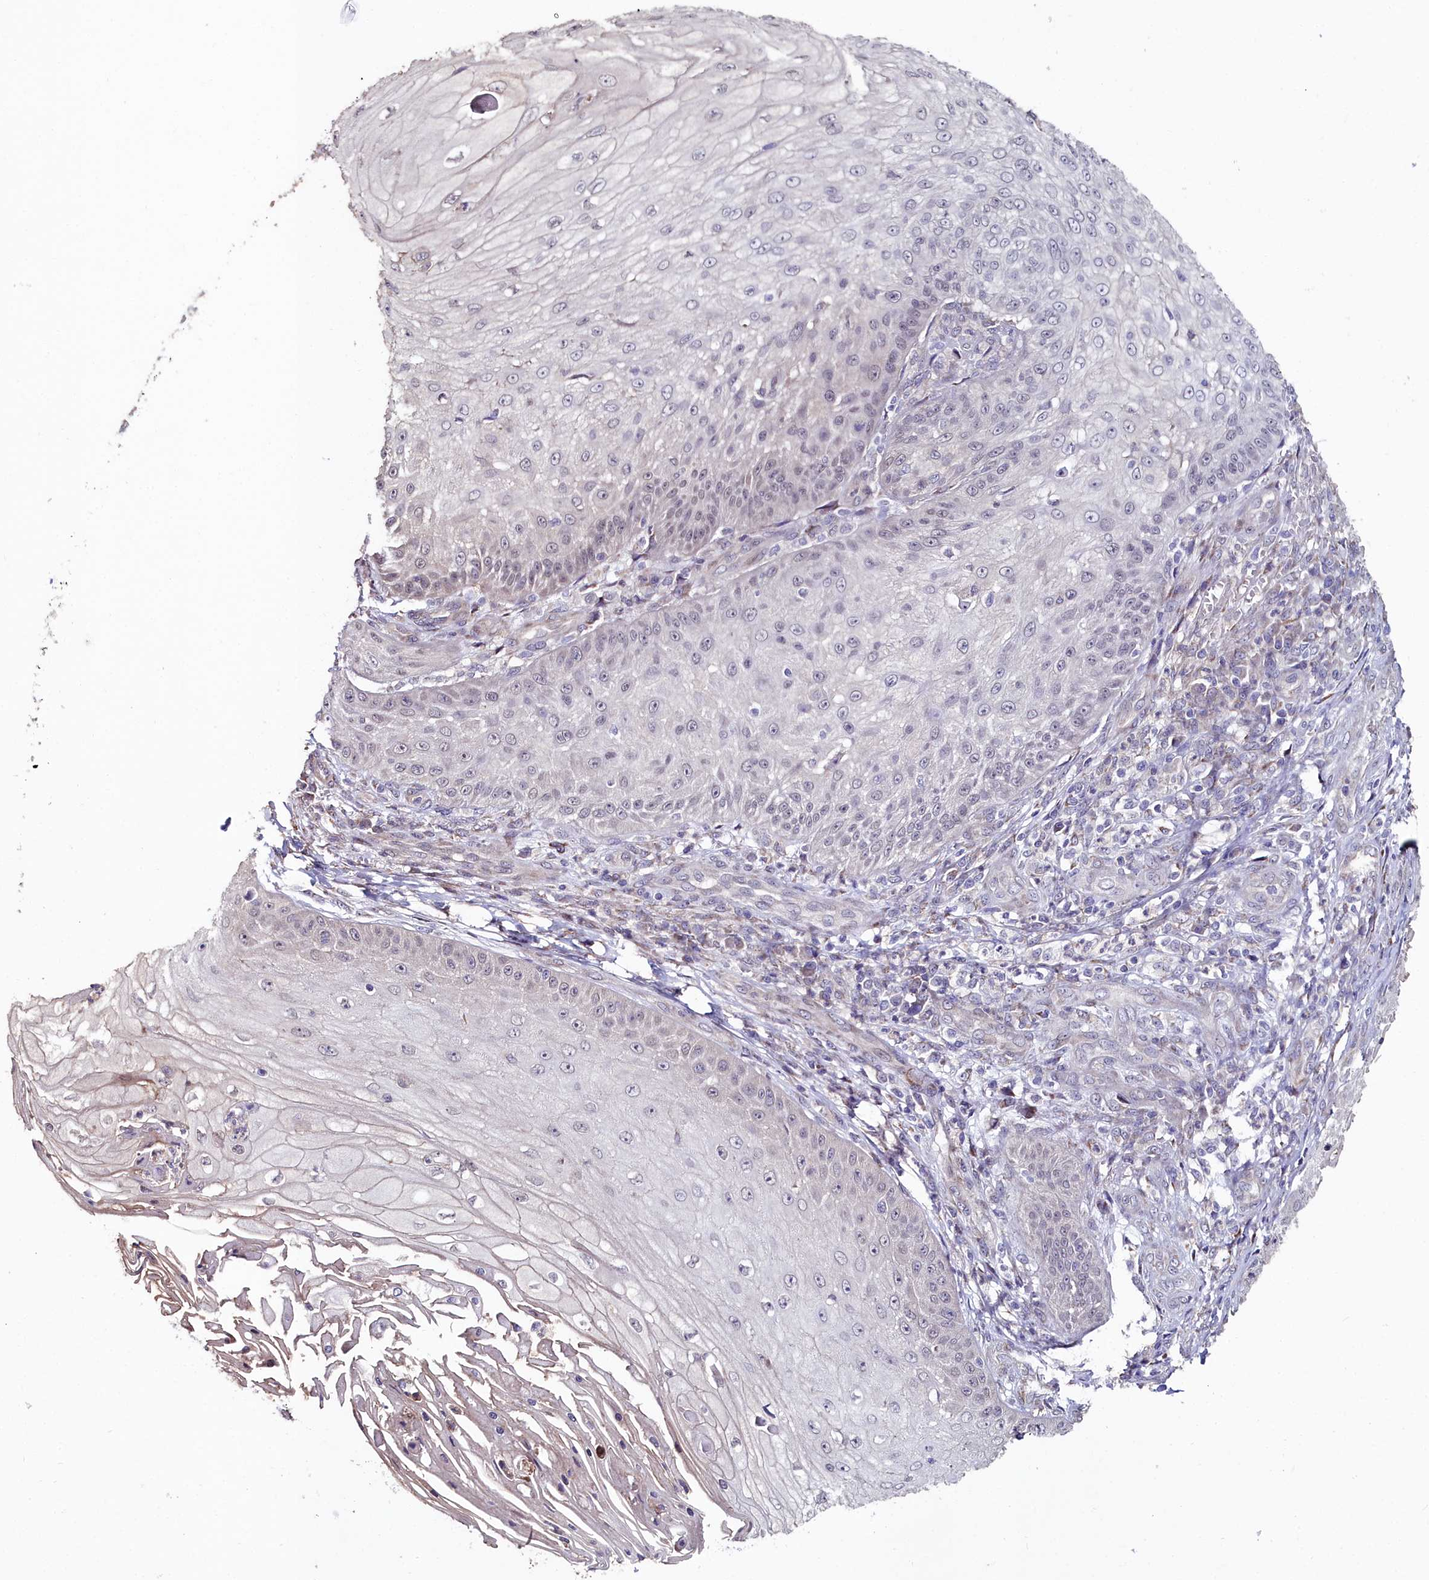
{"staining": {"intensity": "negative", "quantity": "none", "location": "none"}, "tissue": "skin cancer", "cell_type": "Tumor cells", "image_type": "cancer", "snomed": [{"axis": "morphology", "description": "Squamous cell carcinoma, NOS"}, {"axis": "topography", "description": "Skin"}], "caption": "Immunohistochemistry (IHC) of squamous cell carcinoma (skin) reveals no staining in tumor cells.", "gene": "C4orf19", "patient": {"sex": "male", "age": 70}}